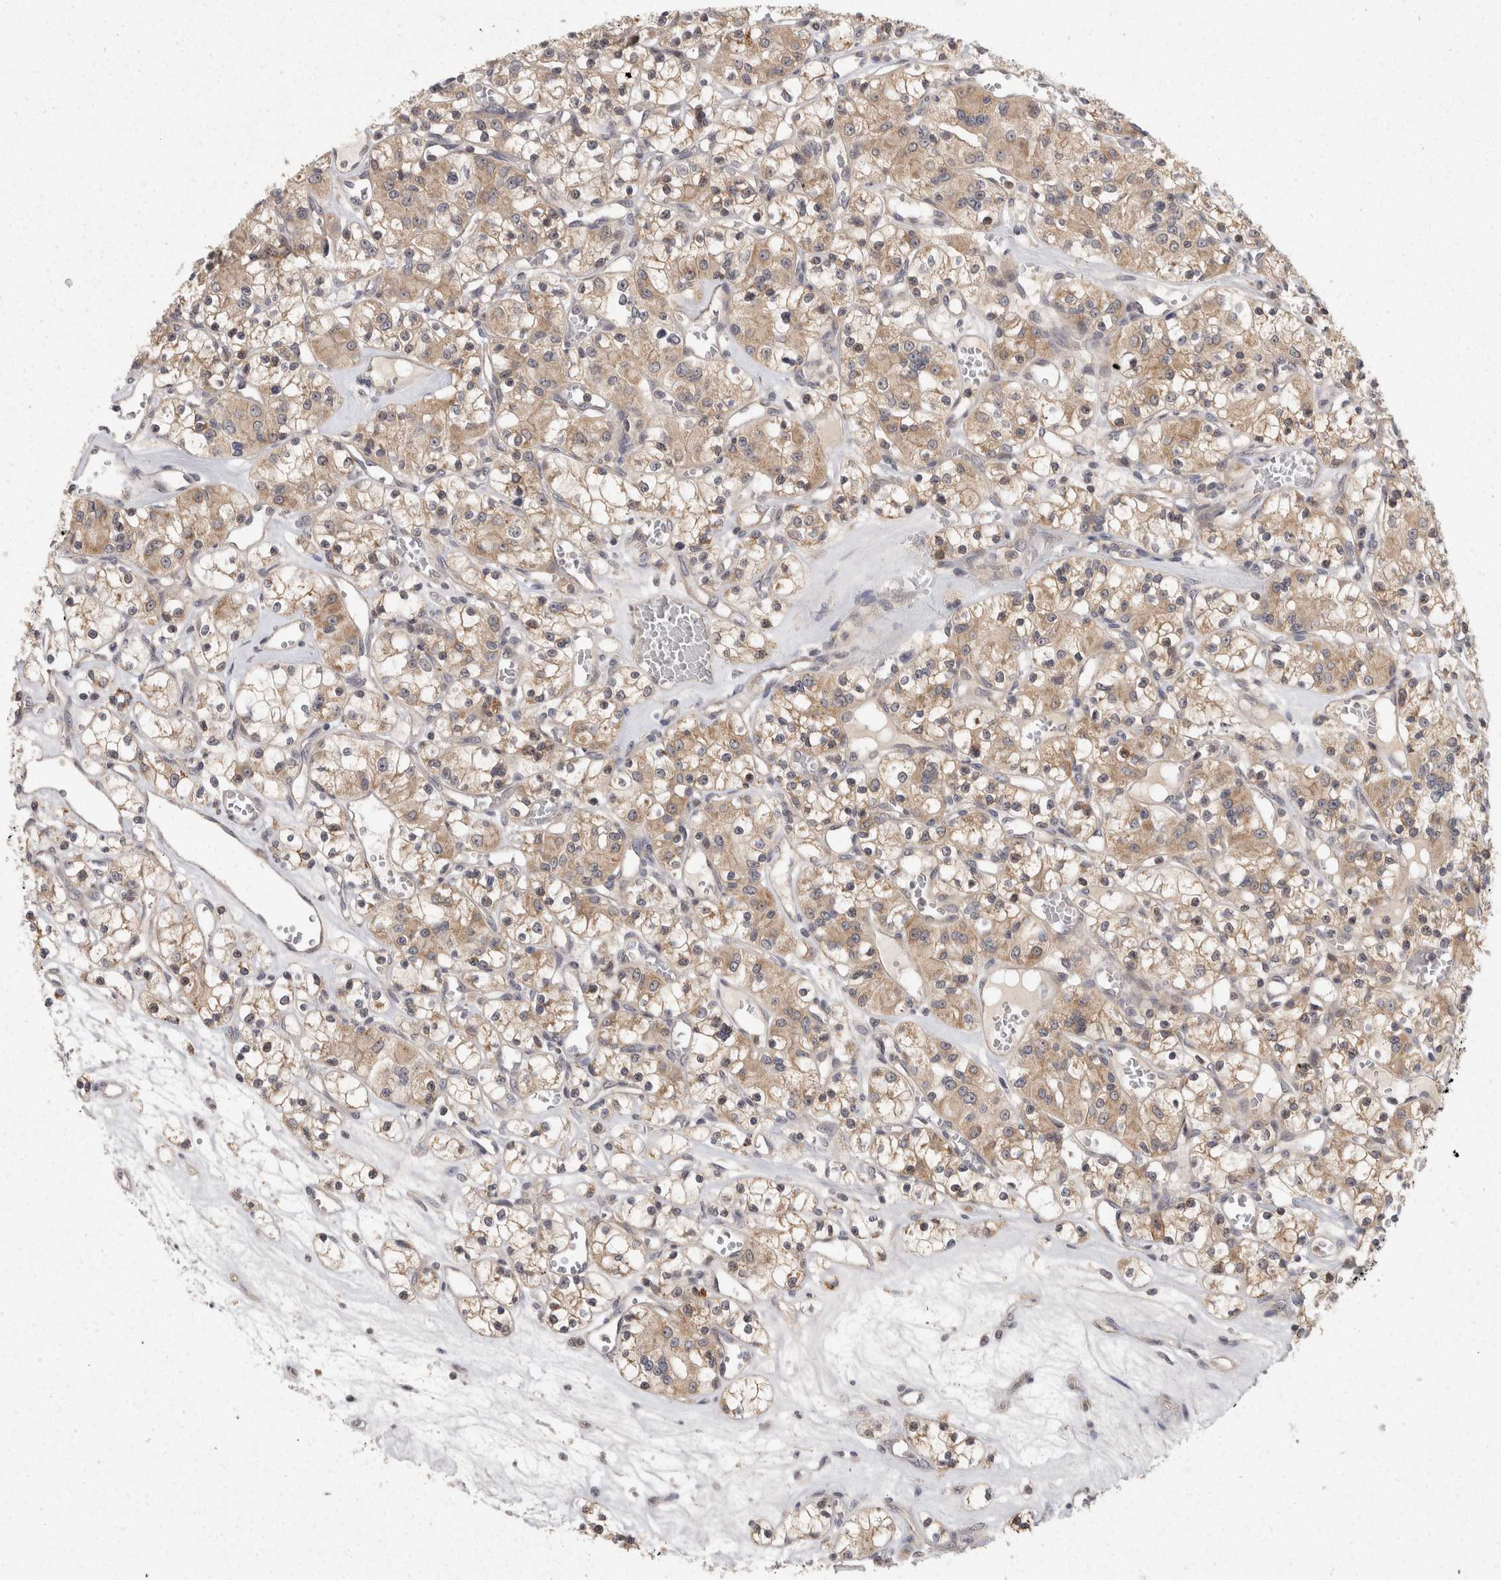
{"staining": {"intensity": "moderate", "quantity": ">75%", "location": "cytoplasmic/membranous"}, "tissue": "renal cancer", "cell_type": "Tumor cells", "image_type": "cancer", "snomed": [{"axis": "morphology", "description": "Adenocarcinoma, NOS"}, {"axis": "topography", "description": "Kidney"}], "caption": "There is medium levels of moderate cytoplasmic/membranous positivity in tumor cells of renal adenocarcinoma, as demonstrated by immunohistochemical staining (brown color).", "gene": "ACAT2", "patient": {"sex": "female", "age": 59}}